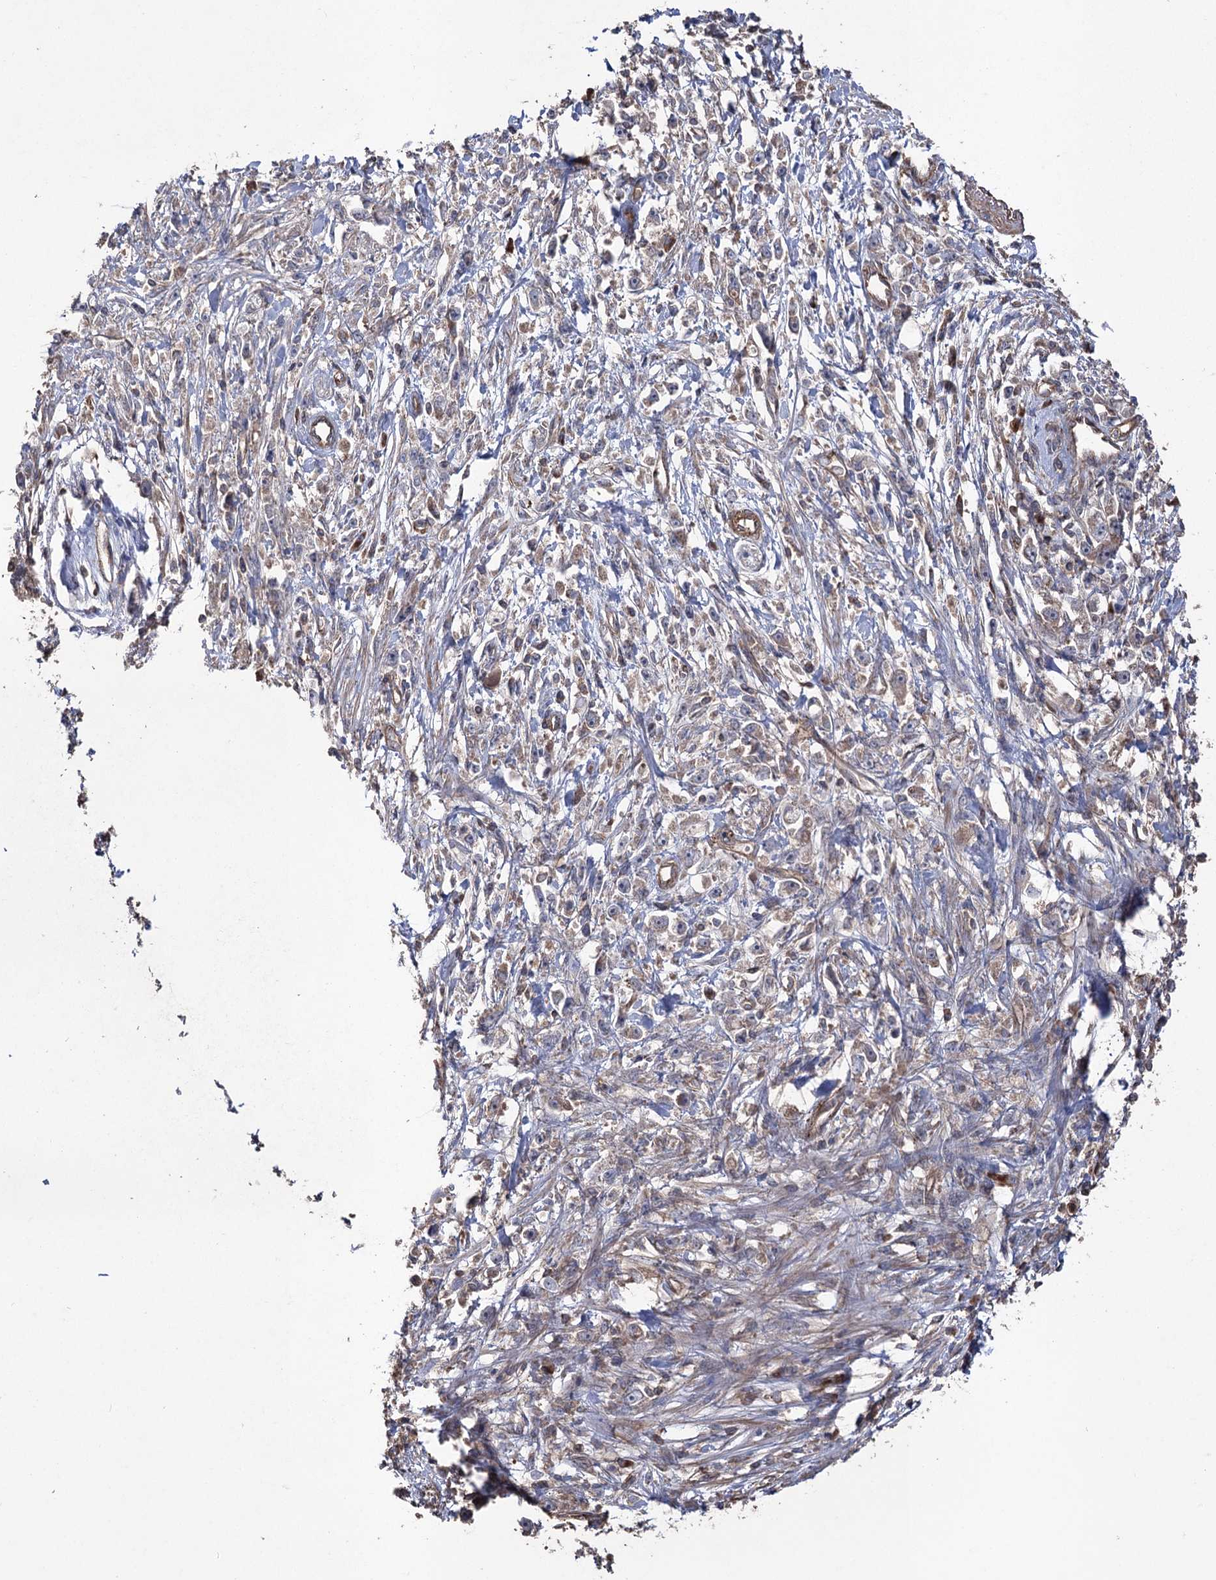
{"staining": {"intensity": "weak", "quantity": "25%-75%", "location": "cytoplasmic/membranous"}, "tissue": "stomach cancer", "cell_type": "Tumor cells", "image_type": "cancer", "snomed": [{"axis": "morphology", "description": "Adenocarcinoma, NOS"}, {"axis": "topography", "description": "Stomach"}], "caption": "Brown immunohistochemical staining in human stomach cancer reveals weak cytoplasmic/membranous expression in approximately 25%-75% of tumor cells.", "gene": "LARS2", "patient": {"sex": "female", "age": 59}}